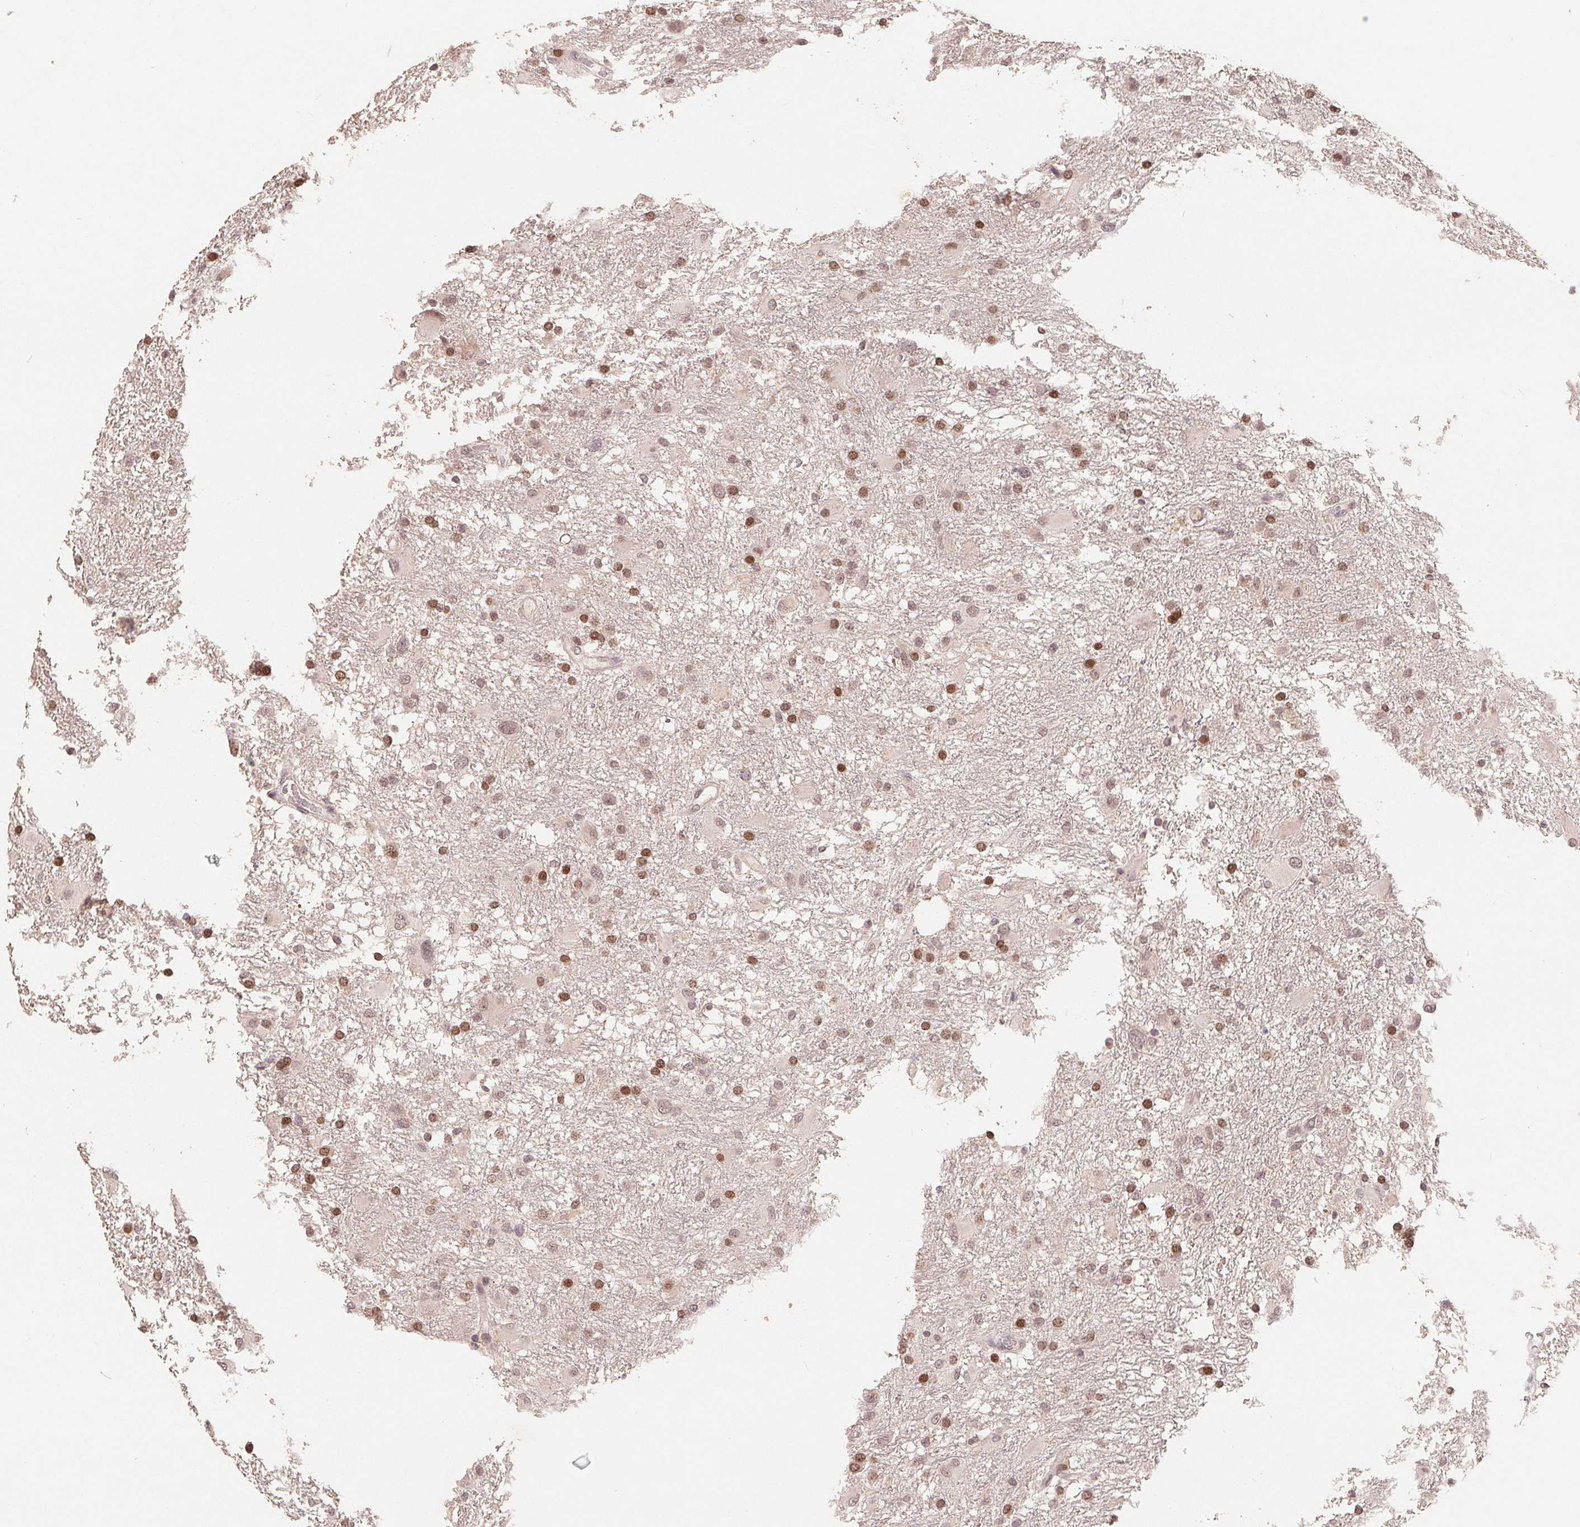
{"staining": {"intensity": "moderate", "quantity": "25%-75%", "location": "nuclear"}, "tissue": "glioma", "cell_type": "Tumor cells", "image_type": "cancer", "snomed": [{"axis": "morphology", "description": "Glioma, malignant, High grade"}, {"axis": "topography", "description": "Brain"}], "caption": "Glioma stained for a protein shows moderate nuclear positivity in tumor cells. (DAB IHC, brown staining for protein, blue staining for nuclei).", "gene": "HMGN3", "patient": {"sex": "male", "age": 53}}